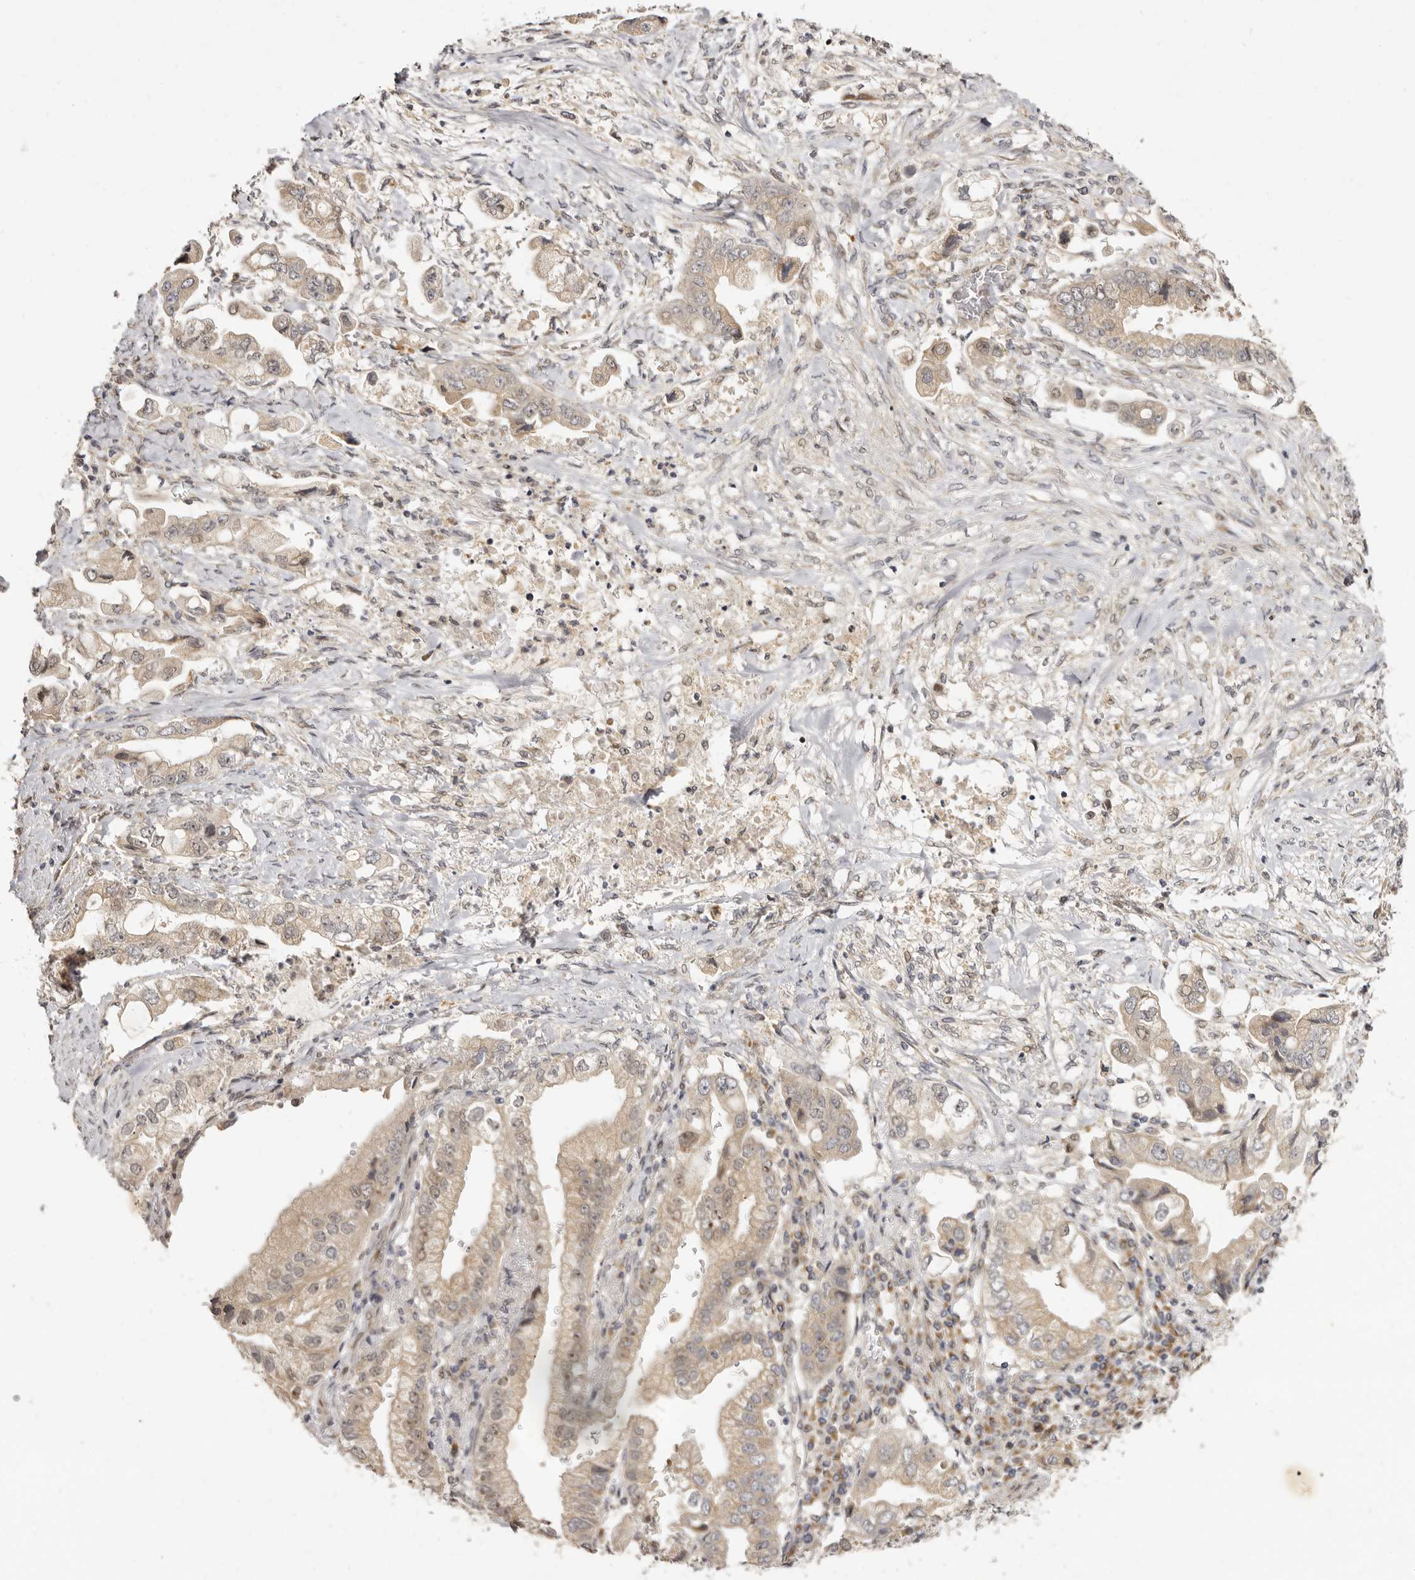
{"staining": {"intensity": "weak", "quantity": ">75%", "location": "cytoplasmic/membranous"}, "tissue": "stomach cancer", "cell_type": "Tumor cells", "image_type": "cancer", "snomed": [{"axis": "morphology", "description": "Adenocarcinoma, NOS"}, {"axis": "topography", "description": "Stomach"}], "caption": "A micrograph of stomach adenocarcinoma stained for a protein shows weak cytoplasmic/membranous brown staining in tumor cells.", "gene": "ZNF326", "patient": {"sex": "male", "age": 62}}